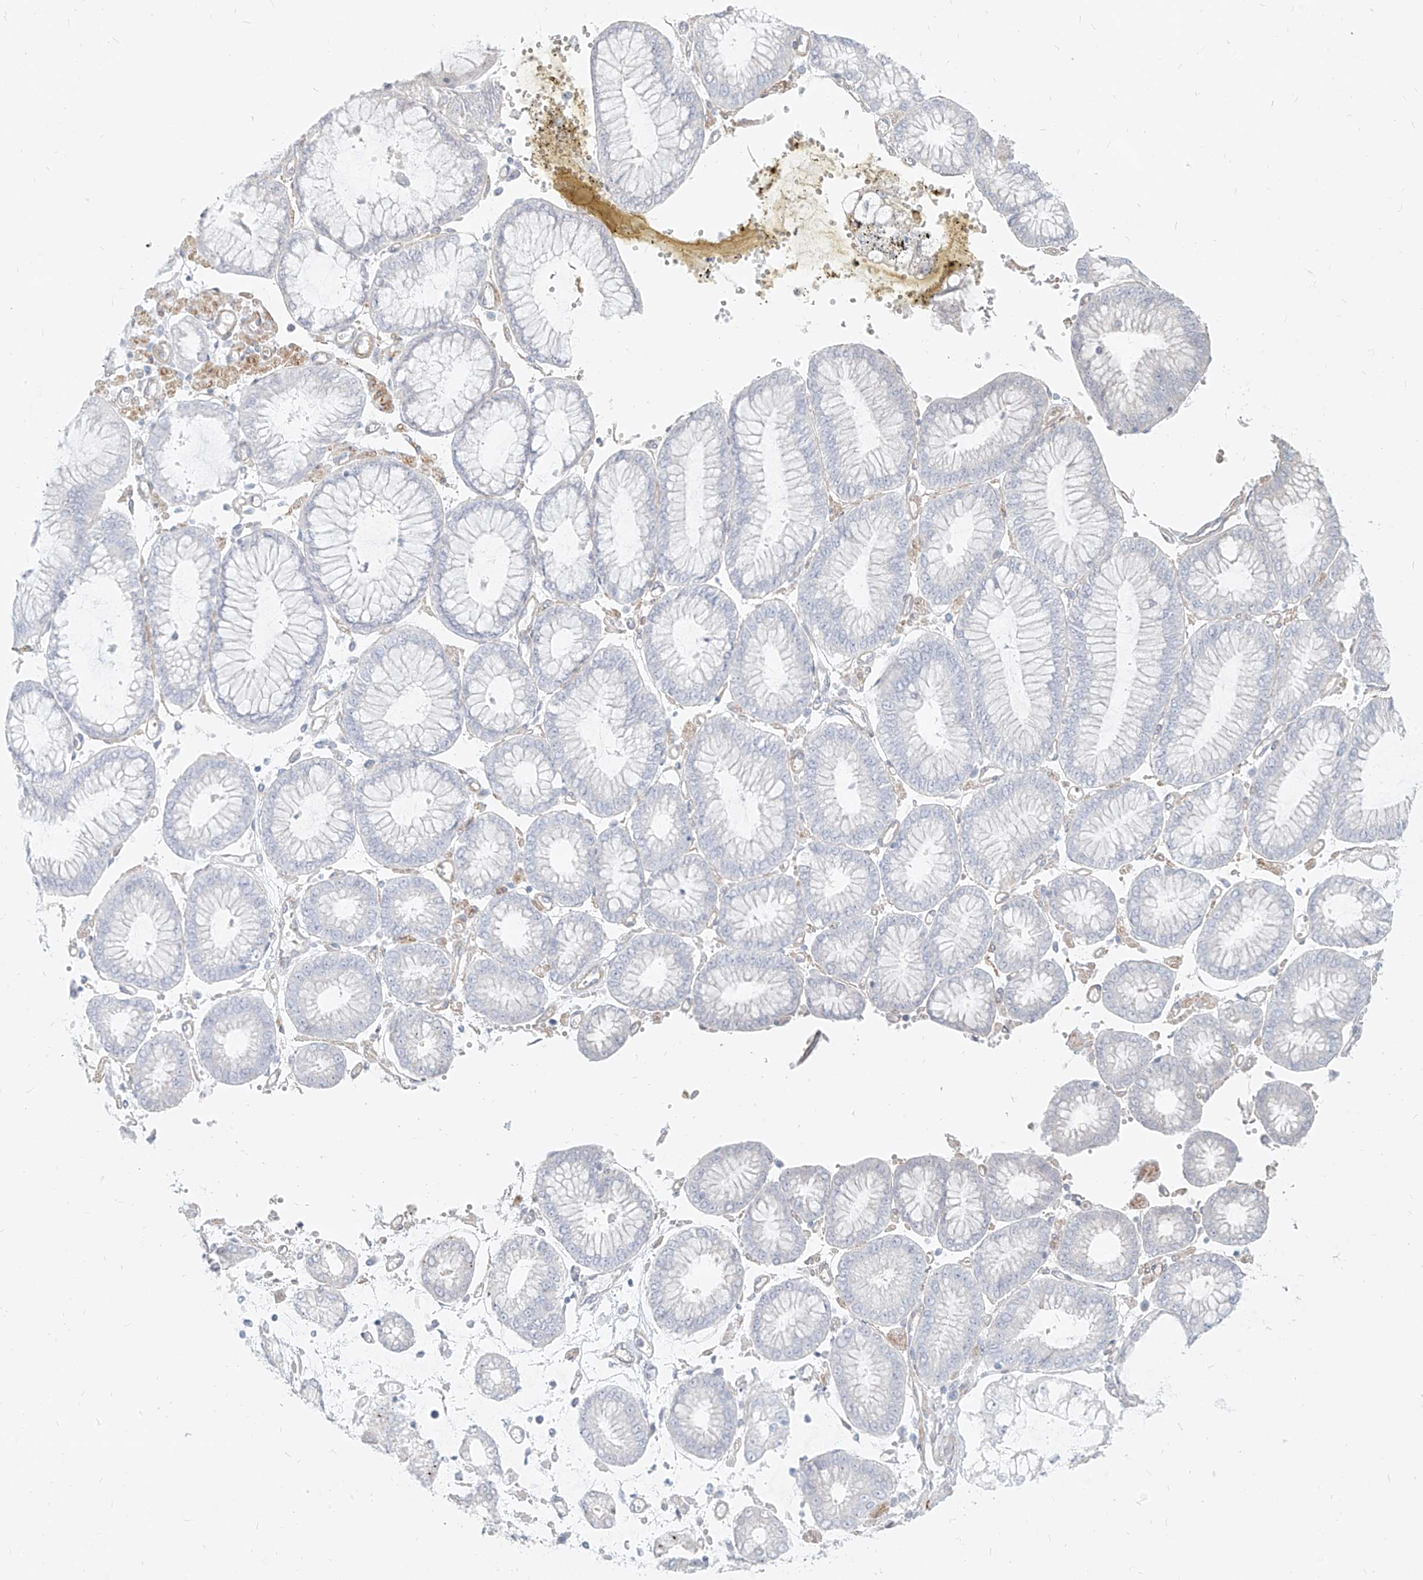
{"staining": {"intensity": "negative", "quantity": "none", "location": "none"}, "tissue": "stomach cancer", "cell_type": "Tumor cells", "image_type": "cancer", "snomed": [{"axis": "morphology", "description": "Adenocarcinoma, NOS"}, {"axis": "topography", "description": "Stomach"}], "caption": "DAB (3,3'-diaminobenzidine) immunohistochemical staining of stomach cancer (adenocarcinoma) demonstrates no significant expression in tumor cells.", "gene": "ITPKB", "patient": {"sex": "male", "age": 76}}